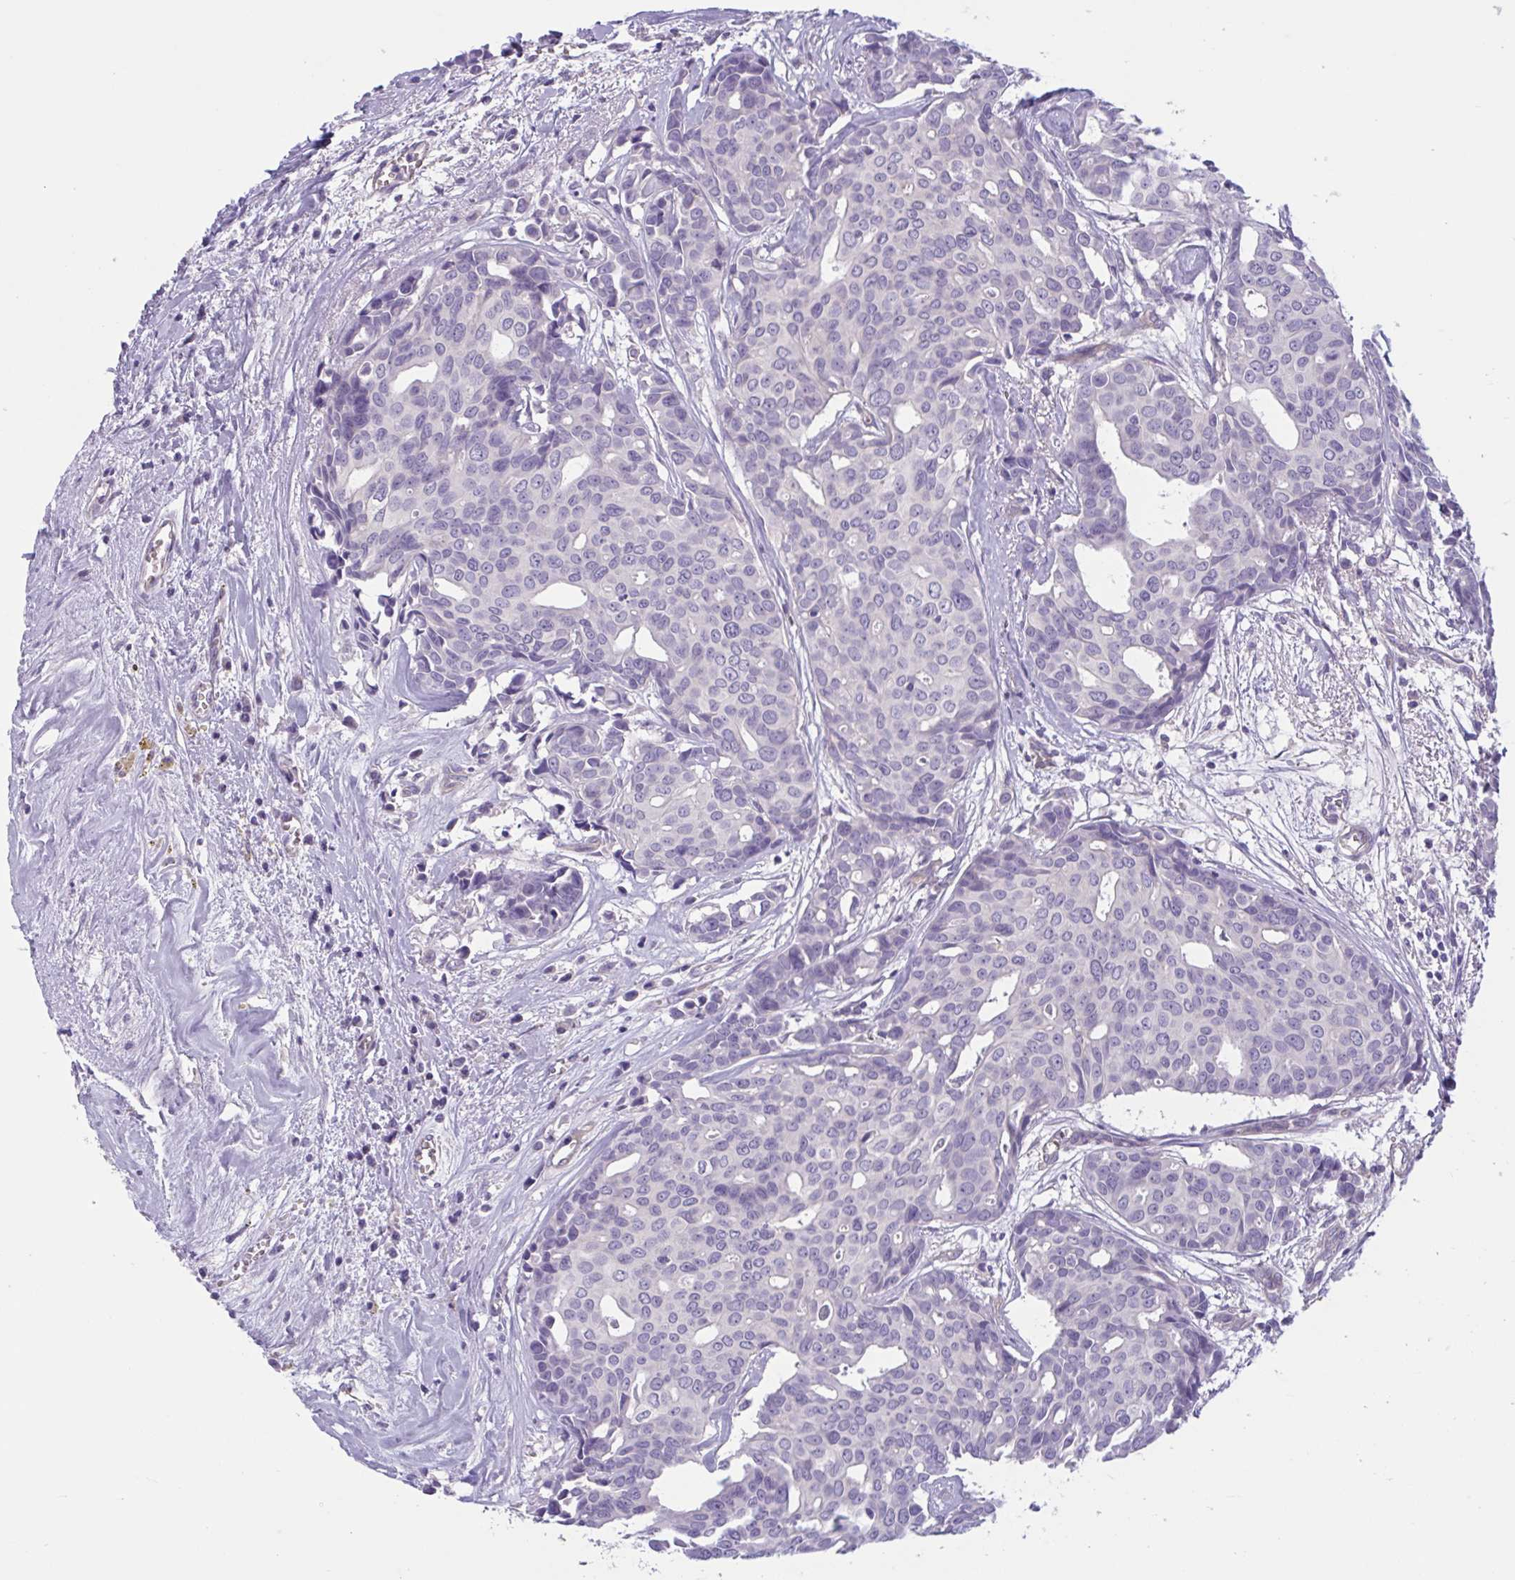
{"staining": {"intensity": "negative", "quantity": "none", "location": "none"}, "tissue": "breast cancer", "cell_type": "Tumor cells", "image_type": "cancer", "snomed": [{"axis": "morphology", "description": "Duct carcinoma"}, {"axis": "topography", "description": "Breast"}], "caption": "Tumor cells show no significant protein positivity in intraductal carcinoma (breast).", "gene": "TTC7B", "patient": {"sex": "female", "age": 54}}